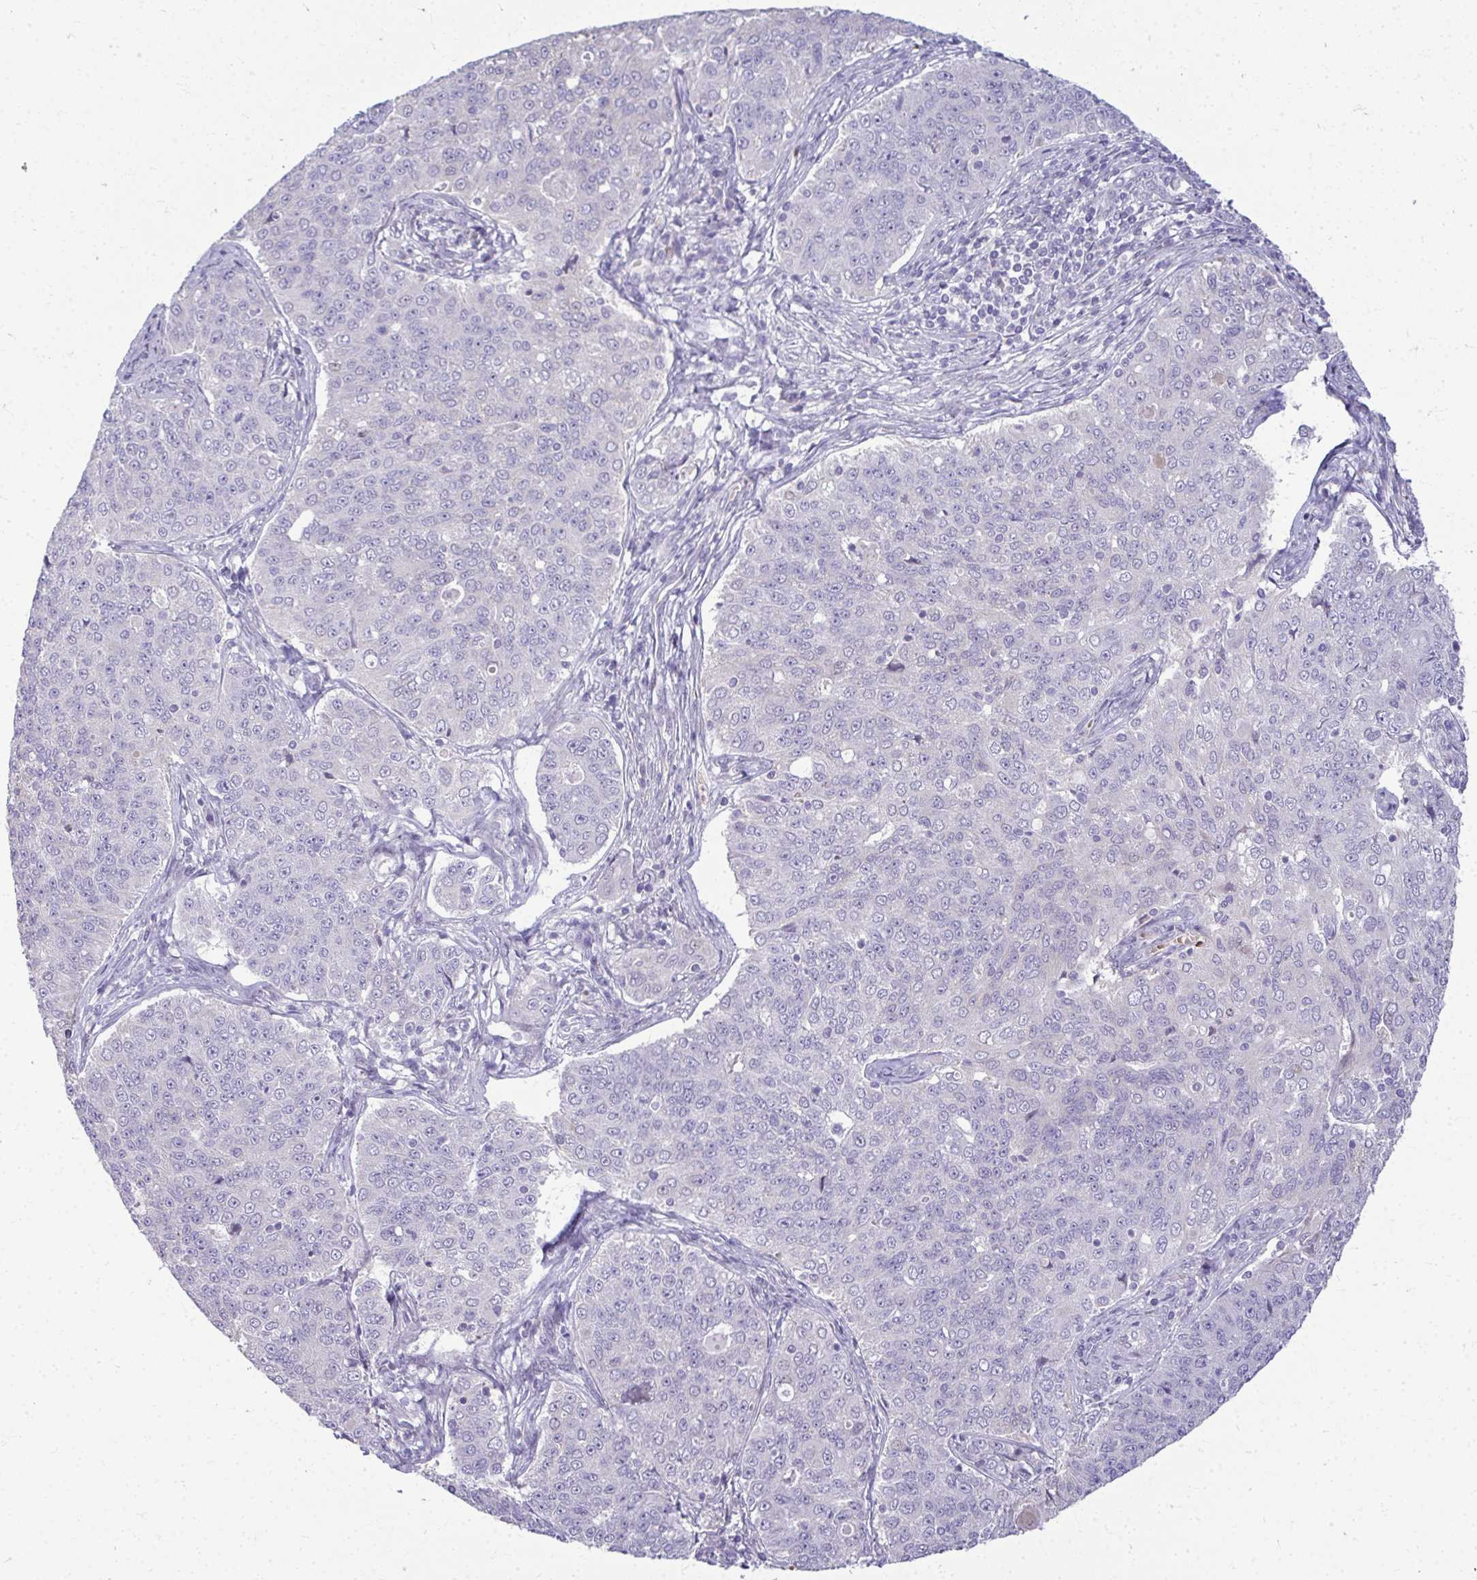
{"staining": {"intensity": "negative", "quantity": "none", "location": "none"}, "tissue": "endometrial cancer", "cell_type": "Tumor cells", "image_type": "cancer", "snomed": [{"axis": "morphology", "description": "Adenocarcinoma, NOS"}, {"axis": "topography", "description": "Endometrium"}], "caption": "This is an immunohistochemistry histopathology image of endometrial adenocarcinoma. There is no positivity in tumor cells.", "gene": "ODF1", "patient": {"sex": "female", "age": 43}}